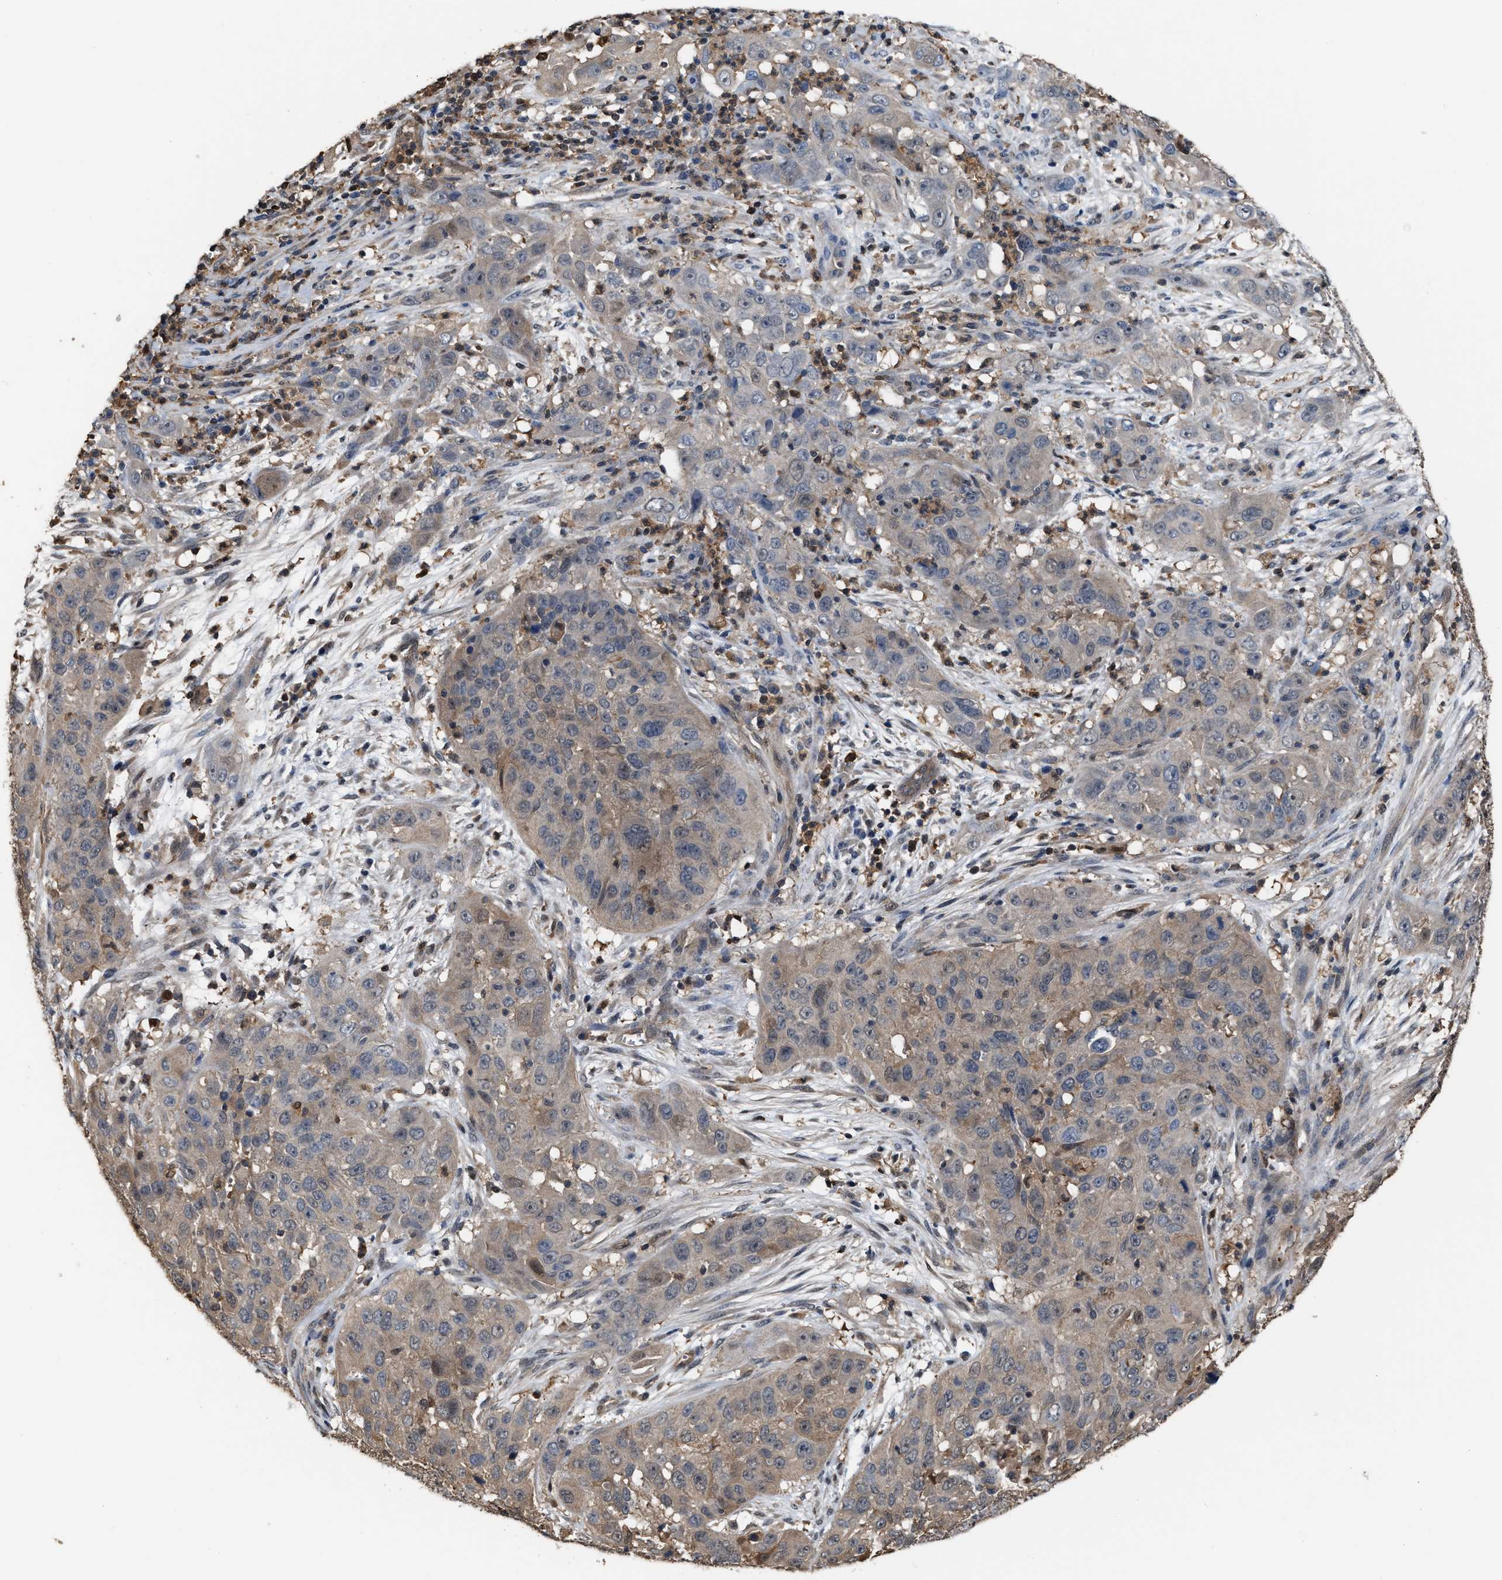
{"staining": {"intensity": "weak", "quantity": "25%-75%", "location": "cytoplasmic/membranous"}, "tissue": "cervical cancer", "cell_type": "Tumor cells", "image_type": "cancer", "snomed": [{"axis": "morphology", "description": "Squamous cell carcinoma, NOS"}, {"axis": "topography", "description": "Cervix"}], "caption": "Brown immunohistochemical staining in human cervical squamous cell carcinoma displays weak cytoplasmic/membranous staining in approximately 25%-75% of tumor cells.", "gene": "MTPN", "patient": {"sex": "female", "age": 32}}